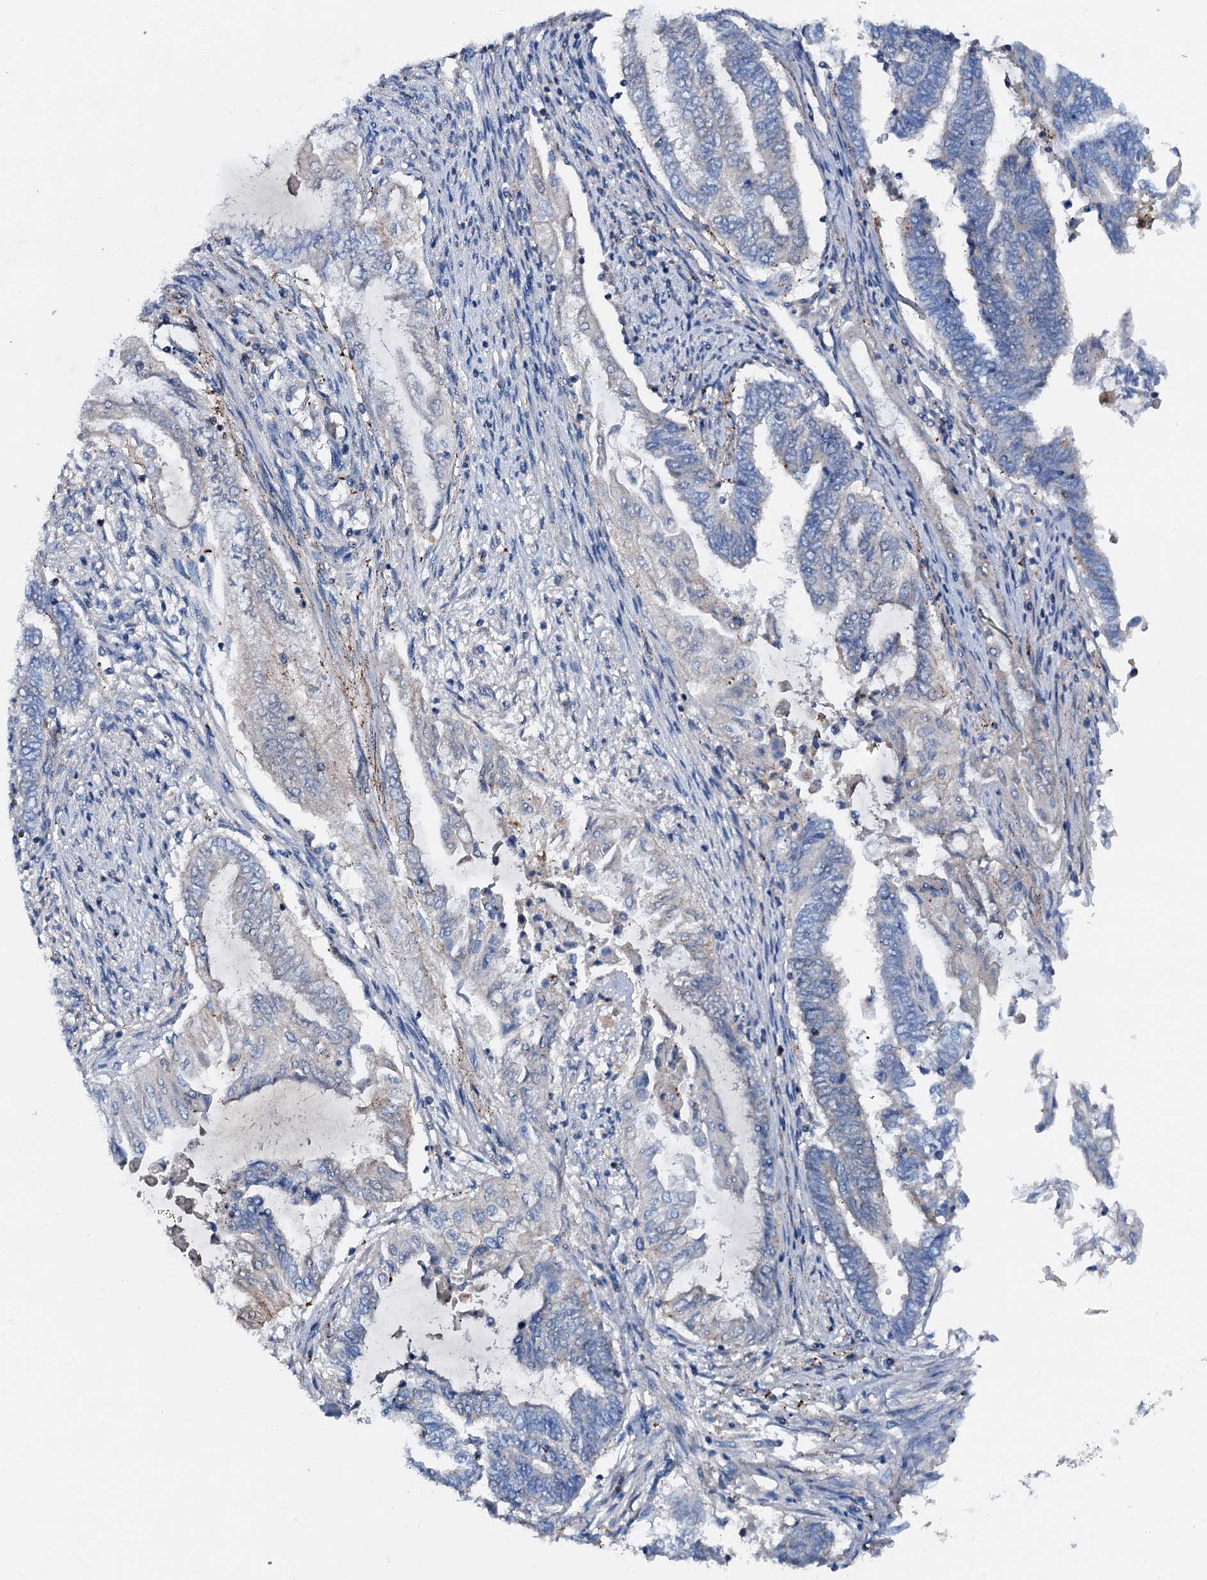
{"staining": {"intensity": "negative", "quantity": "none", "location": "none"}, "tissue": "endometrial cancer", "cell_type": "Tumor cells", "image_type": "cancer", "snomed": [{"axis": "morphology", "description": "Adenocarcinoma, NOS"}, {"axis": "topography", "description": "Uterus"}, {"axis": "topography", "description": "Endometrium"}], "caption": "Immunohistochemistry micrograph of adenocarcinoma (endometrial) stained for a protein (brown), which reveals no expression in tumor cells. (Brightfield microscopy of DAB IHC at high magnification).", "gene": "MS4A4E", "patient": {"sex": "female", "age": 70}}